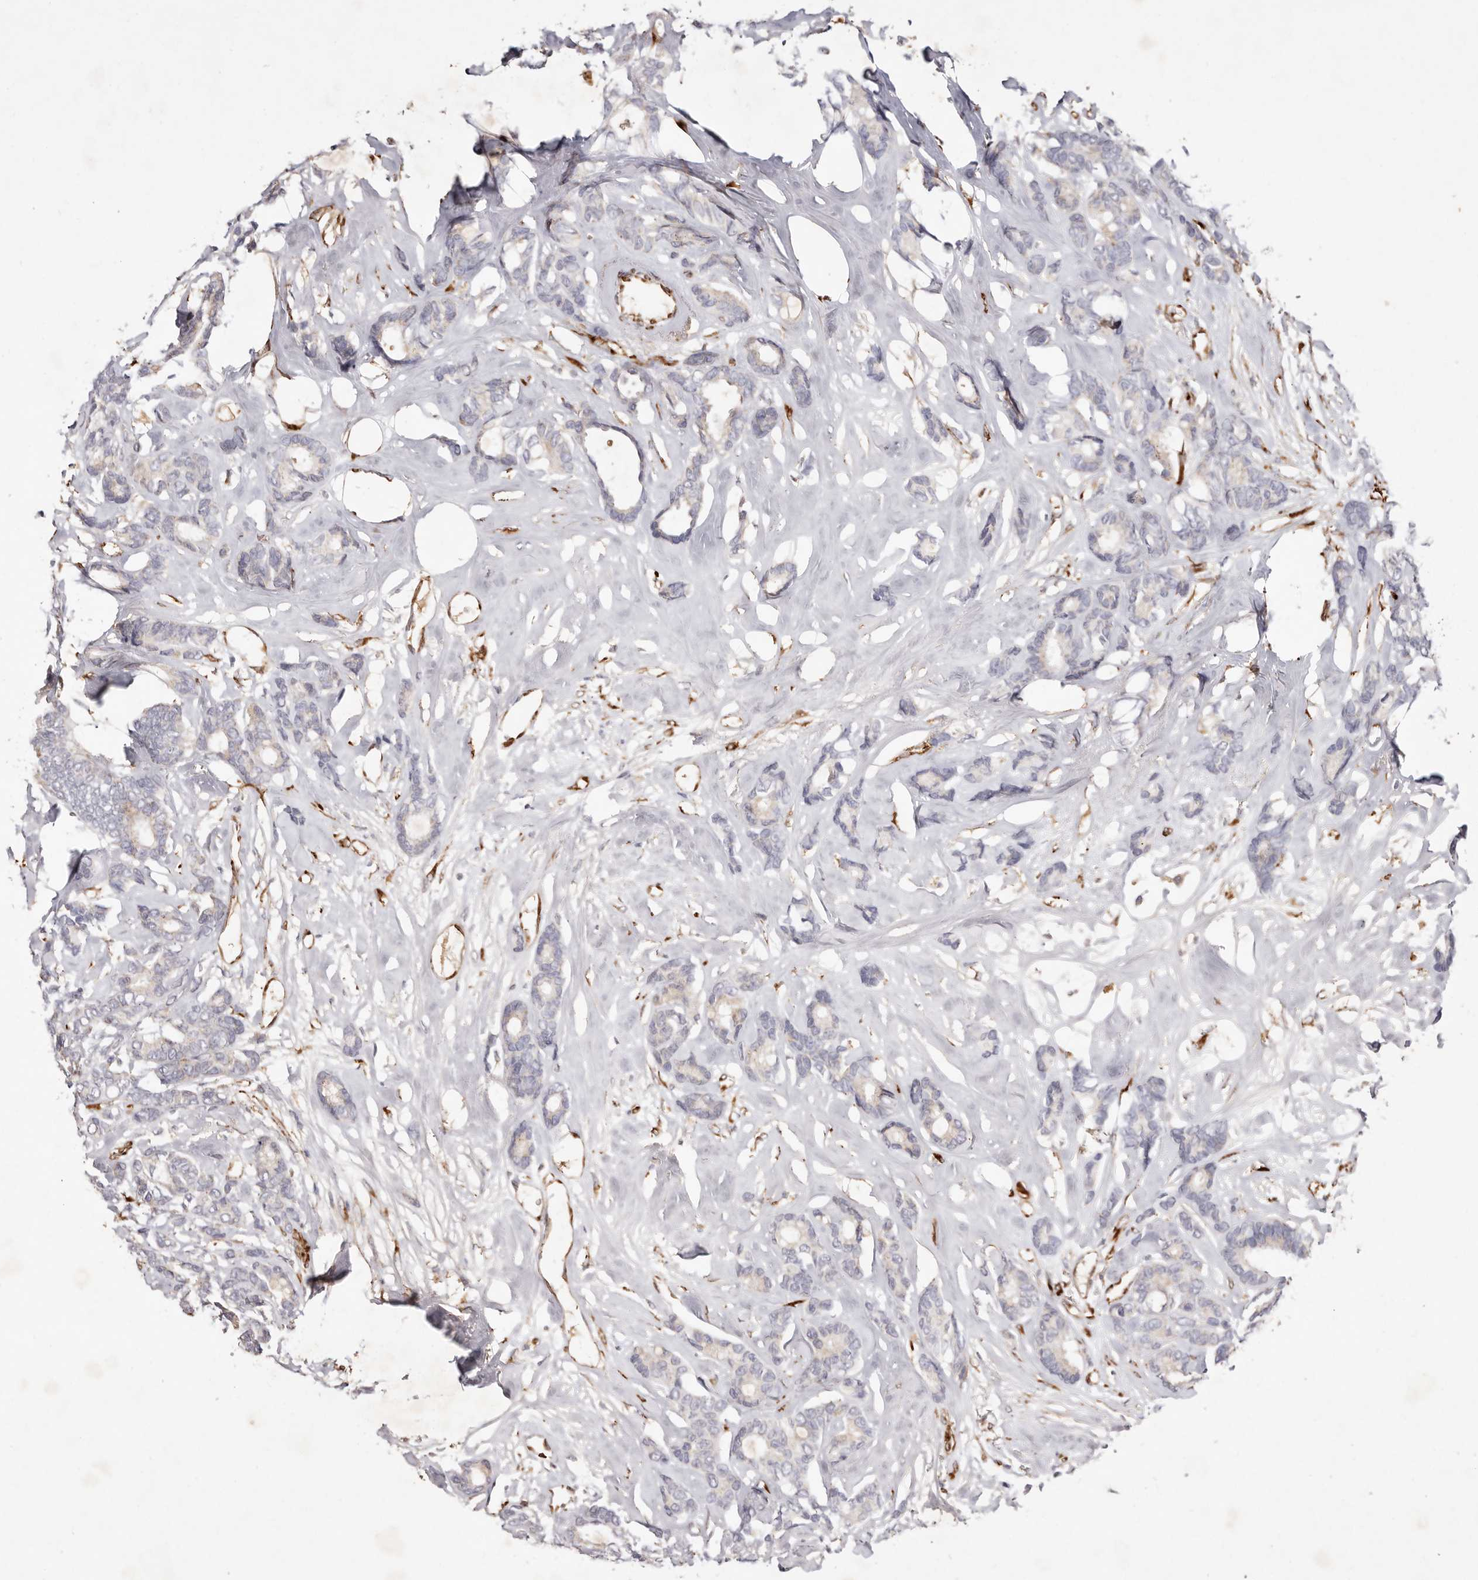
{"staining": {"intensity": "negative", "quantity": "none", "location": "none"}, "tissue": "breast cancer", "cell_type": "Tumor cells", "image_type": "cancer", "snomed": [{"axis": "morphology", "description": "Duct carcinoma"}, {"axis": "topography", "description": "Breast"}], "caption": "Immunohistochemistry of breast cancer exhibits no positivity in tumor cells. (DAB IHC with hematoxylin counter stain).", "gene": "SERPINH1", "patient": {"sex": "female", "age": 87}}